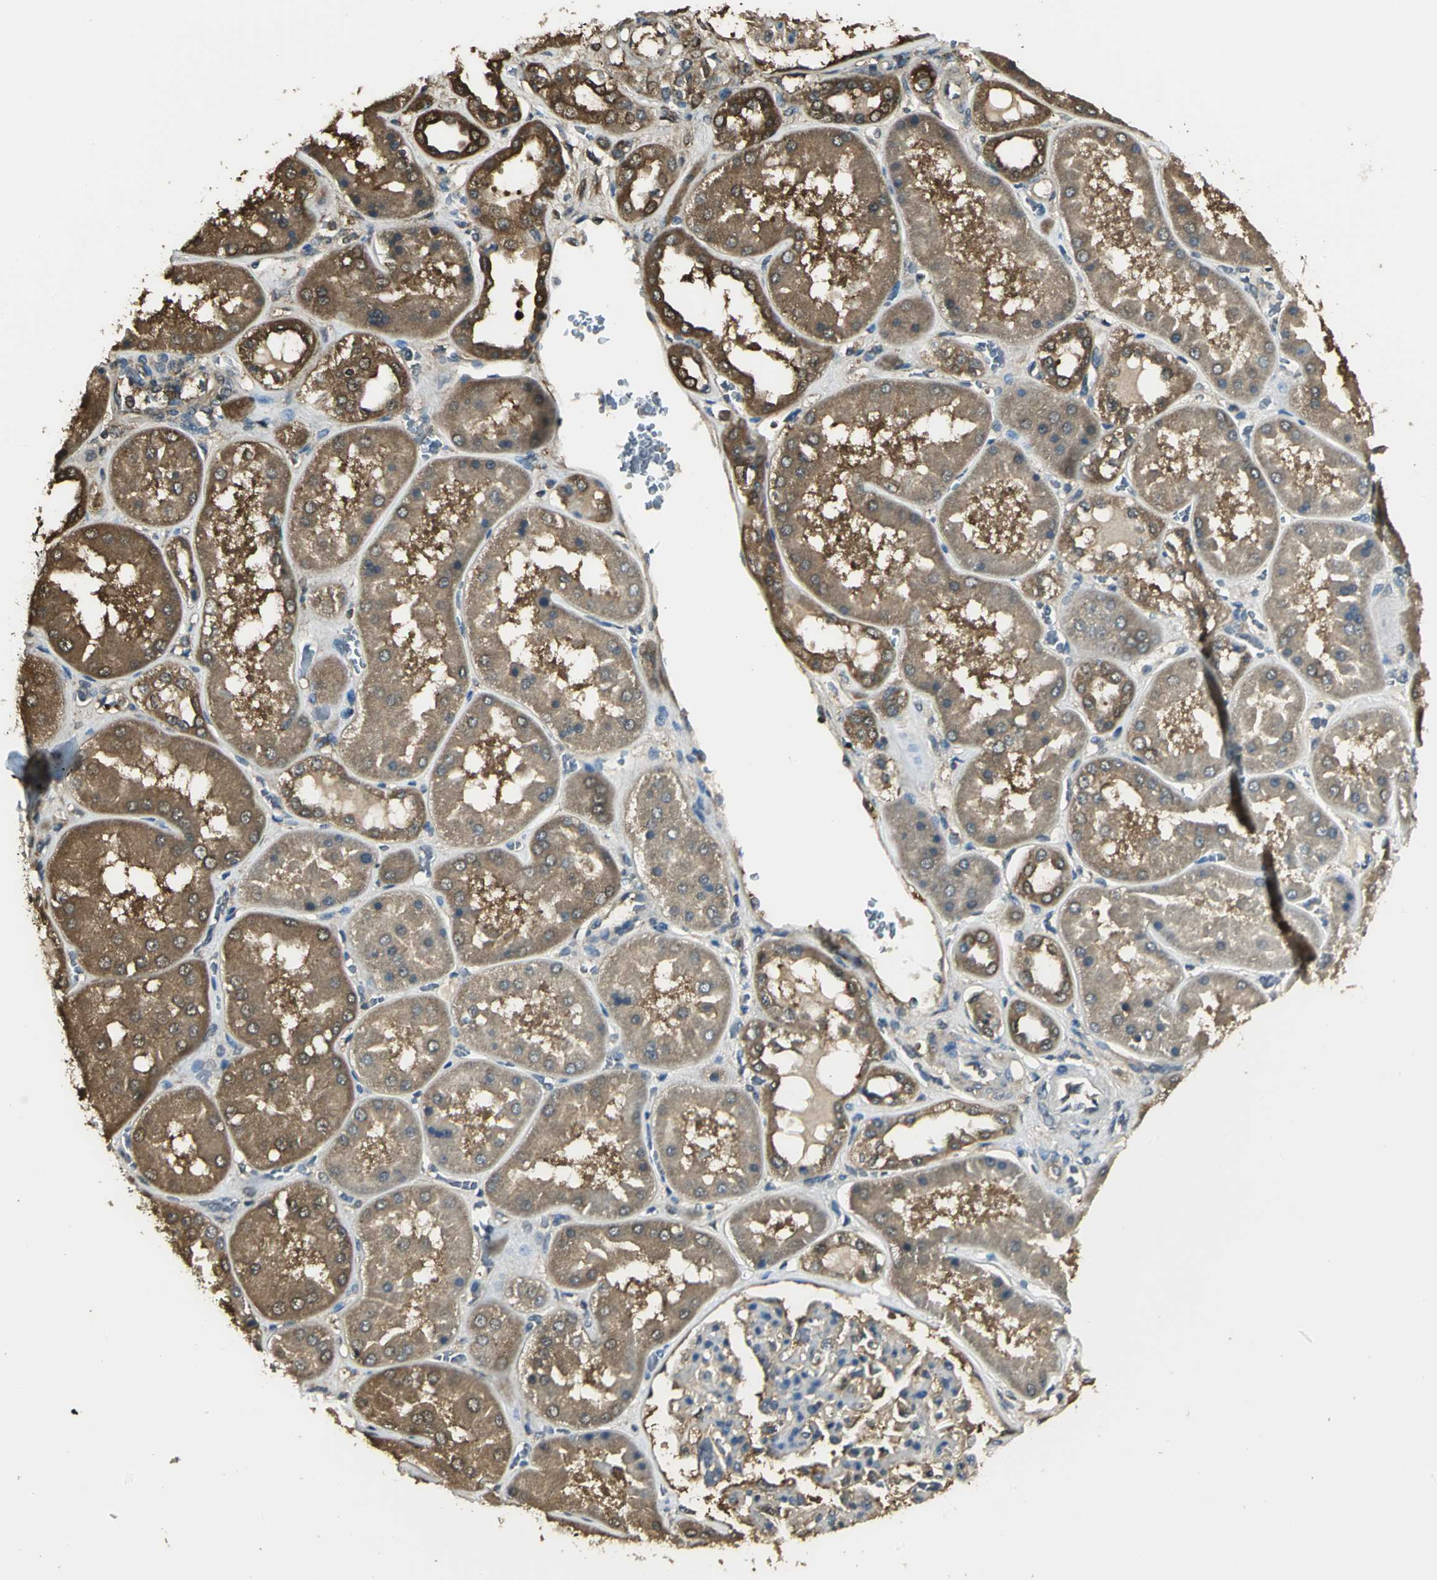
{"staining": {"intensity": "moderate", "quantity": ">75%", "location": "cytoplasmic/membranous,nuclear"}, "tissue": "kidney", "cell_type": "Cells in glomeruli", "image_type": "normal", "snomed": [{"axis": "morphology", "description": "Normal tissue, NOS"}, {"axis": "topography", "description": "Kidney"}], "caption": "Protein staining shows moderate cytoplasmic/membranous,nuclear staining in approximately >75% of cells in glomeruli in unremarkable kidney.", "gene": "PARK7", "patient": {"sex": "female", "age": 56}}